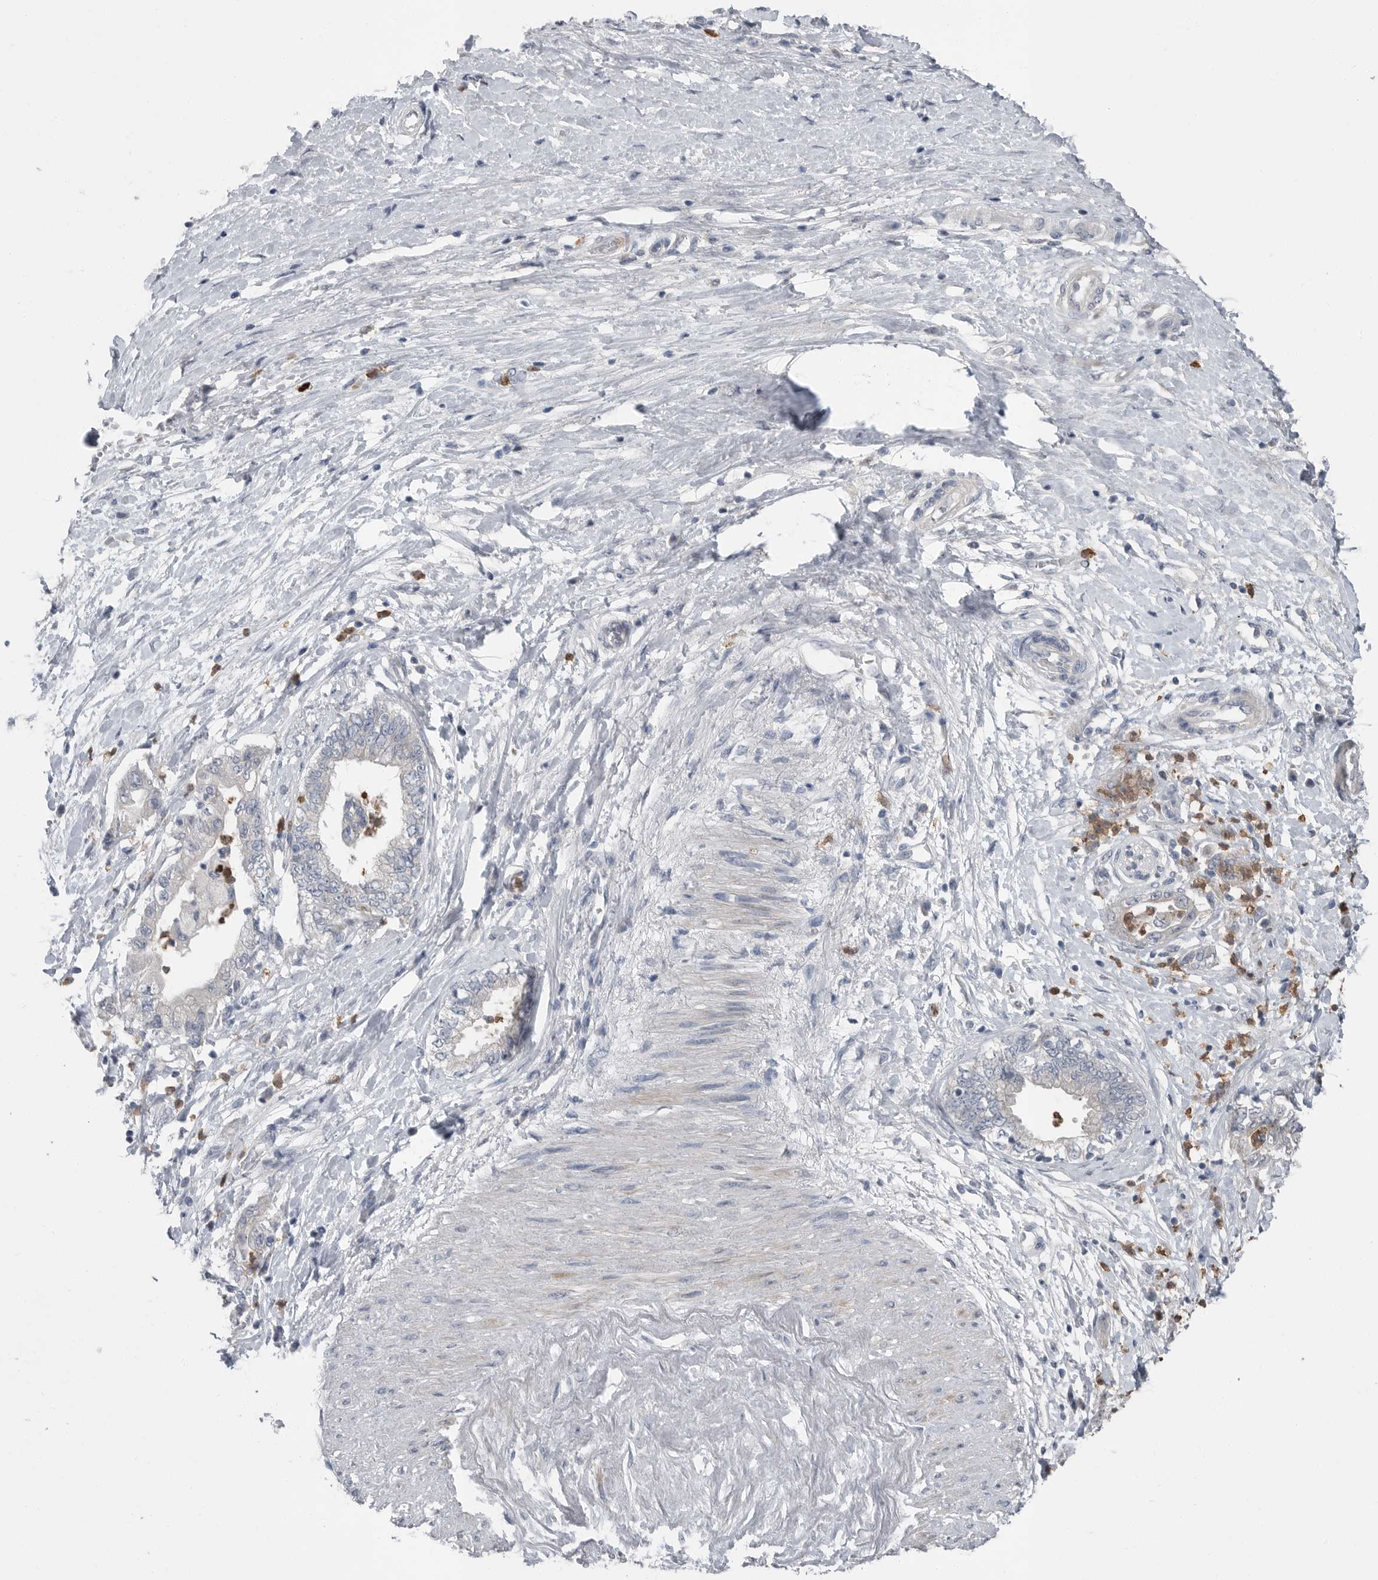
{"staining": {"intensity": "negative", "quantity": "none", "location": "none"}, "tissue": "pancreatic cancer", "cell_type": "Tumor cells", "image_type": "cancer", "snomed": [{"axis": "morphology", "description": "Adenocarcinoma, NOS"}, {"axis": "topography", "description": "Pancreas"}], "caption": "The histopathology image demonstrates no staining of tumor cells in pancreatic cancer.", "gene": "SCP2", "patient": {"sex": "female", "age": 73}}